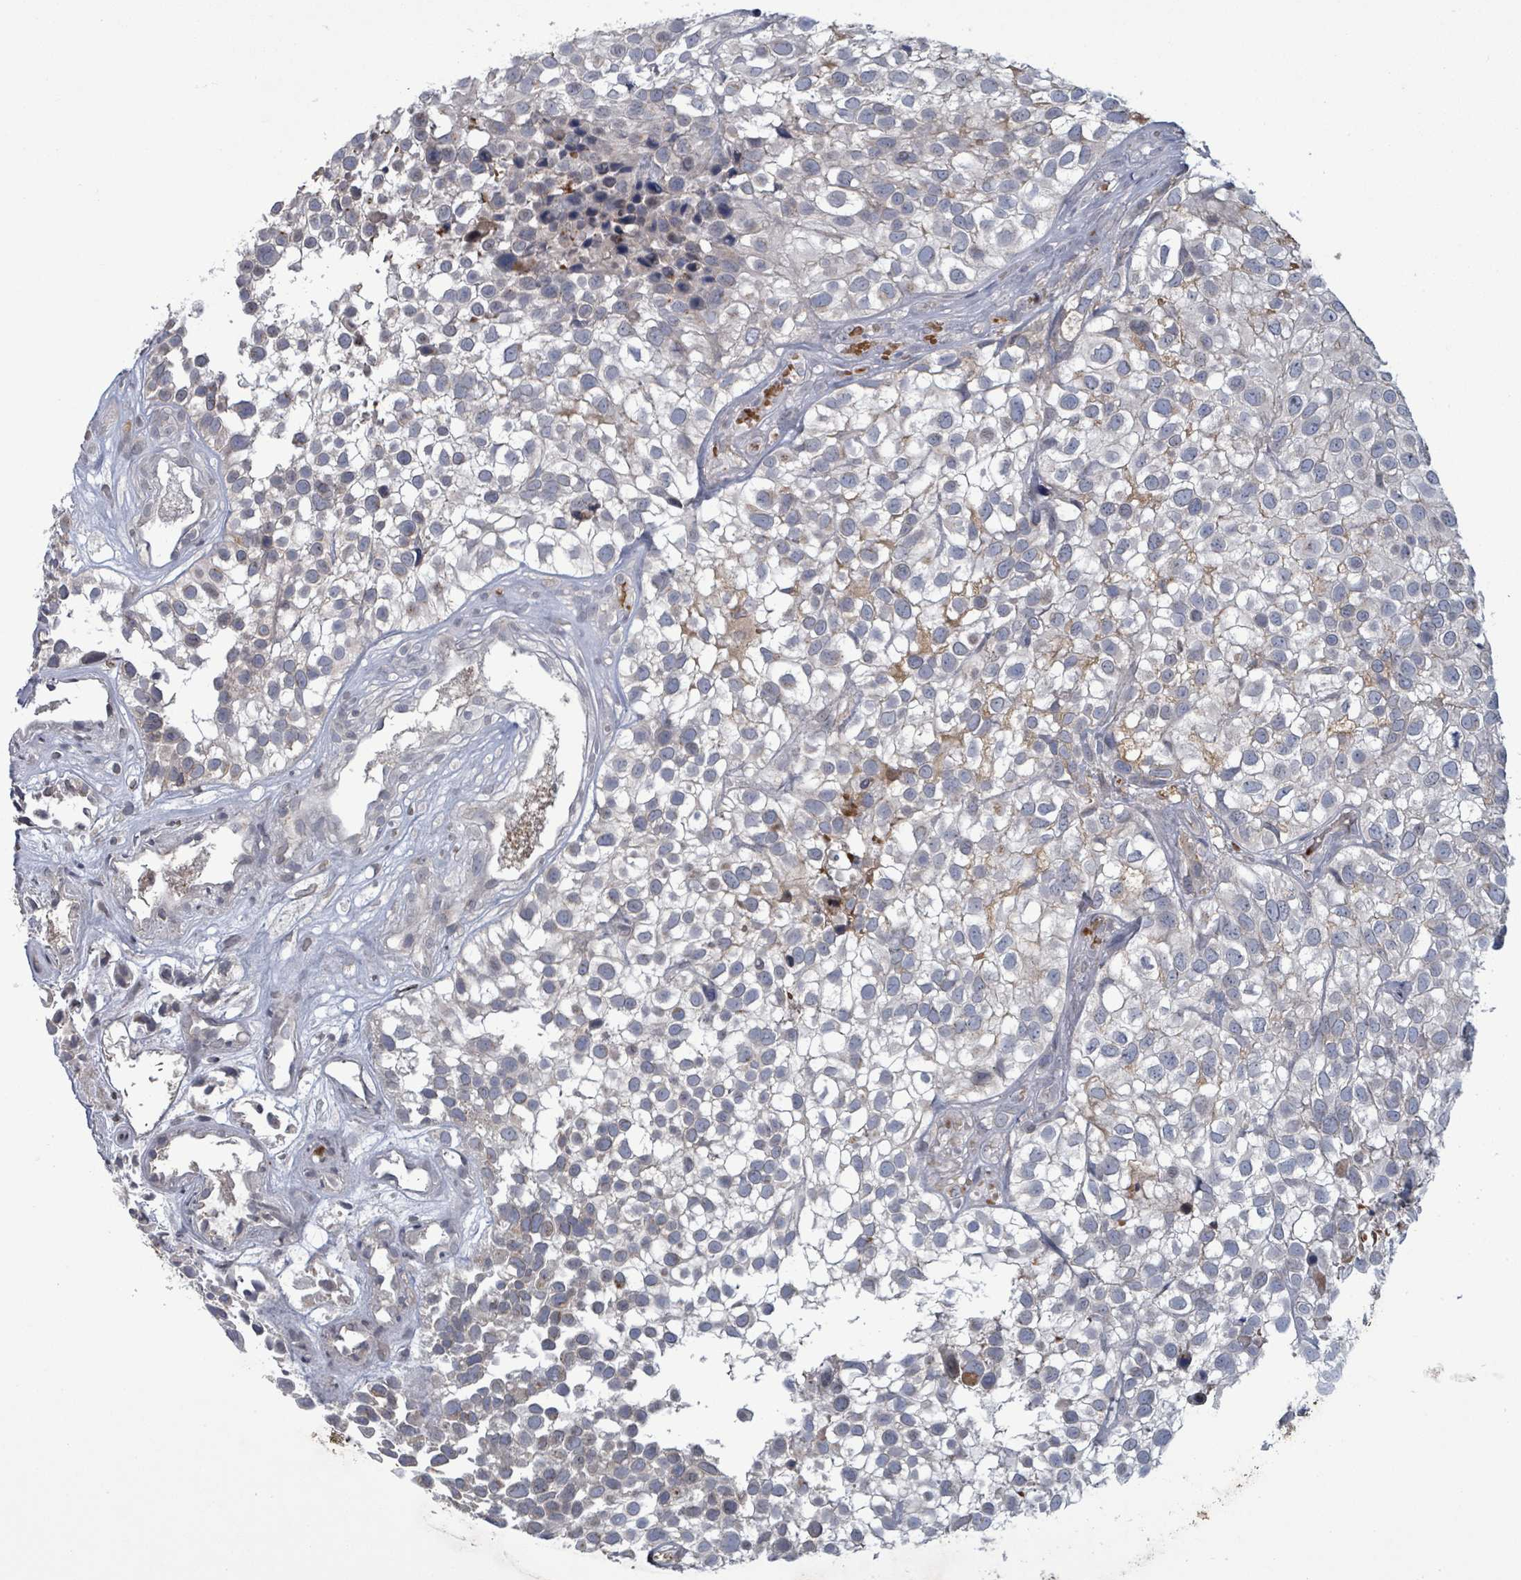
{"staining": {"intensity": "negative", "quantity": "none", "location": "none"}, "tissue": "urothelial cancer", "cell_type": "Tumor cells", "image_type": "cancer", "snomed": [{"axis": "morphology", "description": "Urothelial carcinoma, High grade"}, {"axis": "topography", "description": "Urinary bladder"}], "caption": "Immunohistochemistry (IHC) histopathology image of neoplastic tissue: human high-grade urothelial carcinoma stained with DAB (3,3'-diaminobenzidine) displays no significant protein positivity in tumor cells.", "gene": "GRM8", "patient": {"sex": "male", "age": 56}}